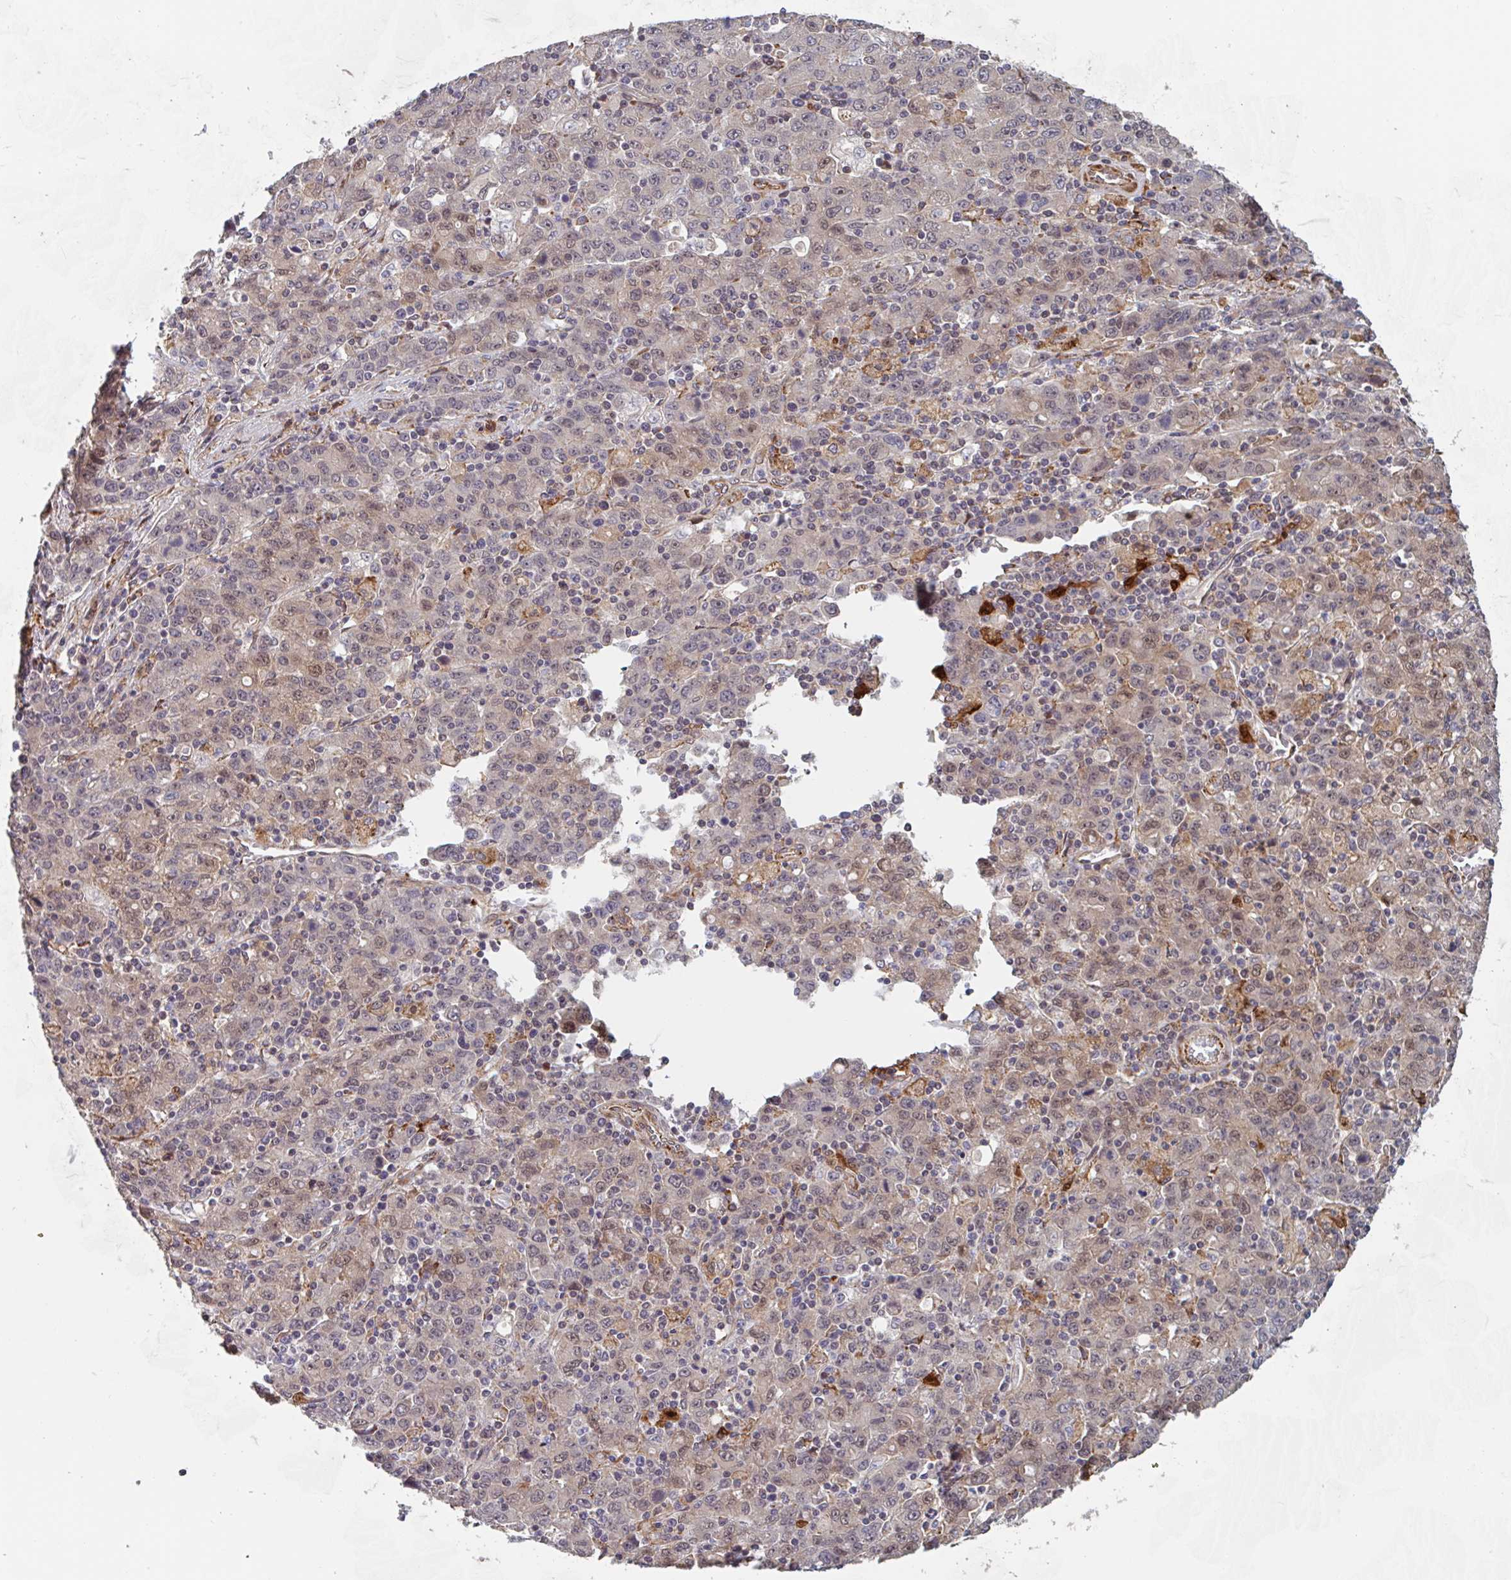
{"staining": {"intensity": "weak", "quantity": "25%-75%", "location": "cytoplasmic/membranous,nuclear"}, "tissue": "stomach cancer", "cell_type": "Tumor cells", "image_type": "cancer", "snomed": [{"axis": "morphology", "description": "Adenocarcinoma, NOS"}, {"axis": "topography", "description": "Stomach, upper"}], "caption": "Immunohistochemistry histopathology image of neoplastic tissue: stomach adenocarcinoma stained using IHC shows low levels of weak protein expression localized specifically in the cytoplasmic/membranous and nuclear of tumor cells, appearing as a cytoplasmic/membranous and nuclear brown color.", "gene": "NUB1", "patient": {"sex": "male", "age": 69}}